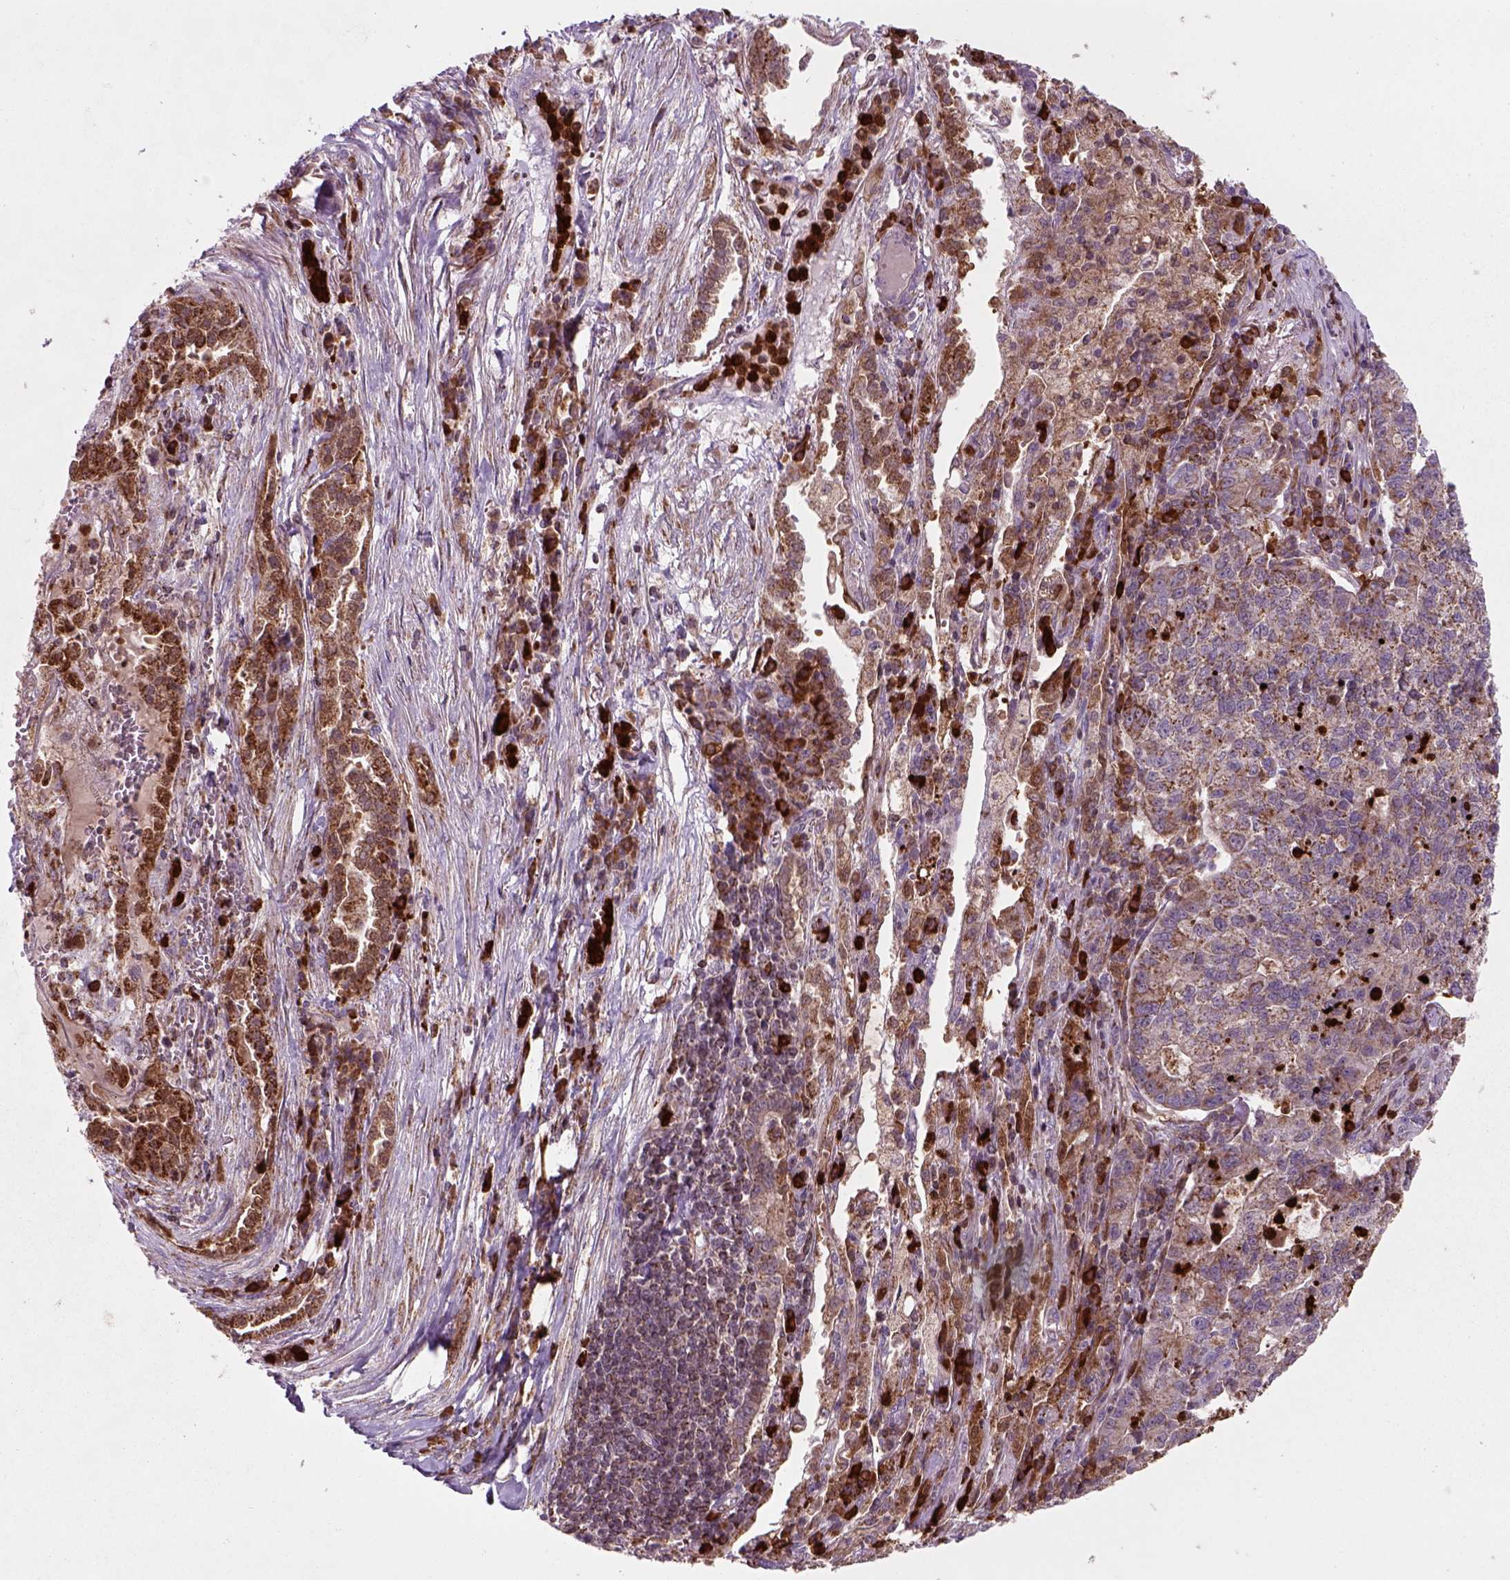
{"staining": {"intensity": "moderate", "quantity": ">75%", "location": "cytoplasmic/membranous"}, "tissue": "lung cancer", "cell_type": "Tumor cells", "image_type": "cancer", "snomed": [{"axis": "morphology", "description": "Adenocarcinoma, NOS"}, {"axis": "topography", "description": "Lung"}], "caption": "Immunohistochemistry photomicrograph of adenocarcinoma (lung) stained for a protein (brown), which shows medium levels of moderate cytoplasmic/membranous staining in about >75% of tumor cells.", "gene": "NUDT16L1", "patient": {"sex": "male", "age": 57}}